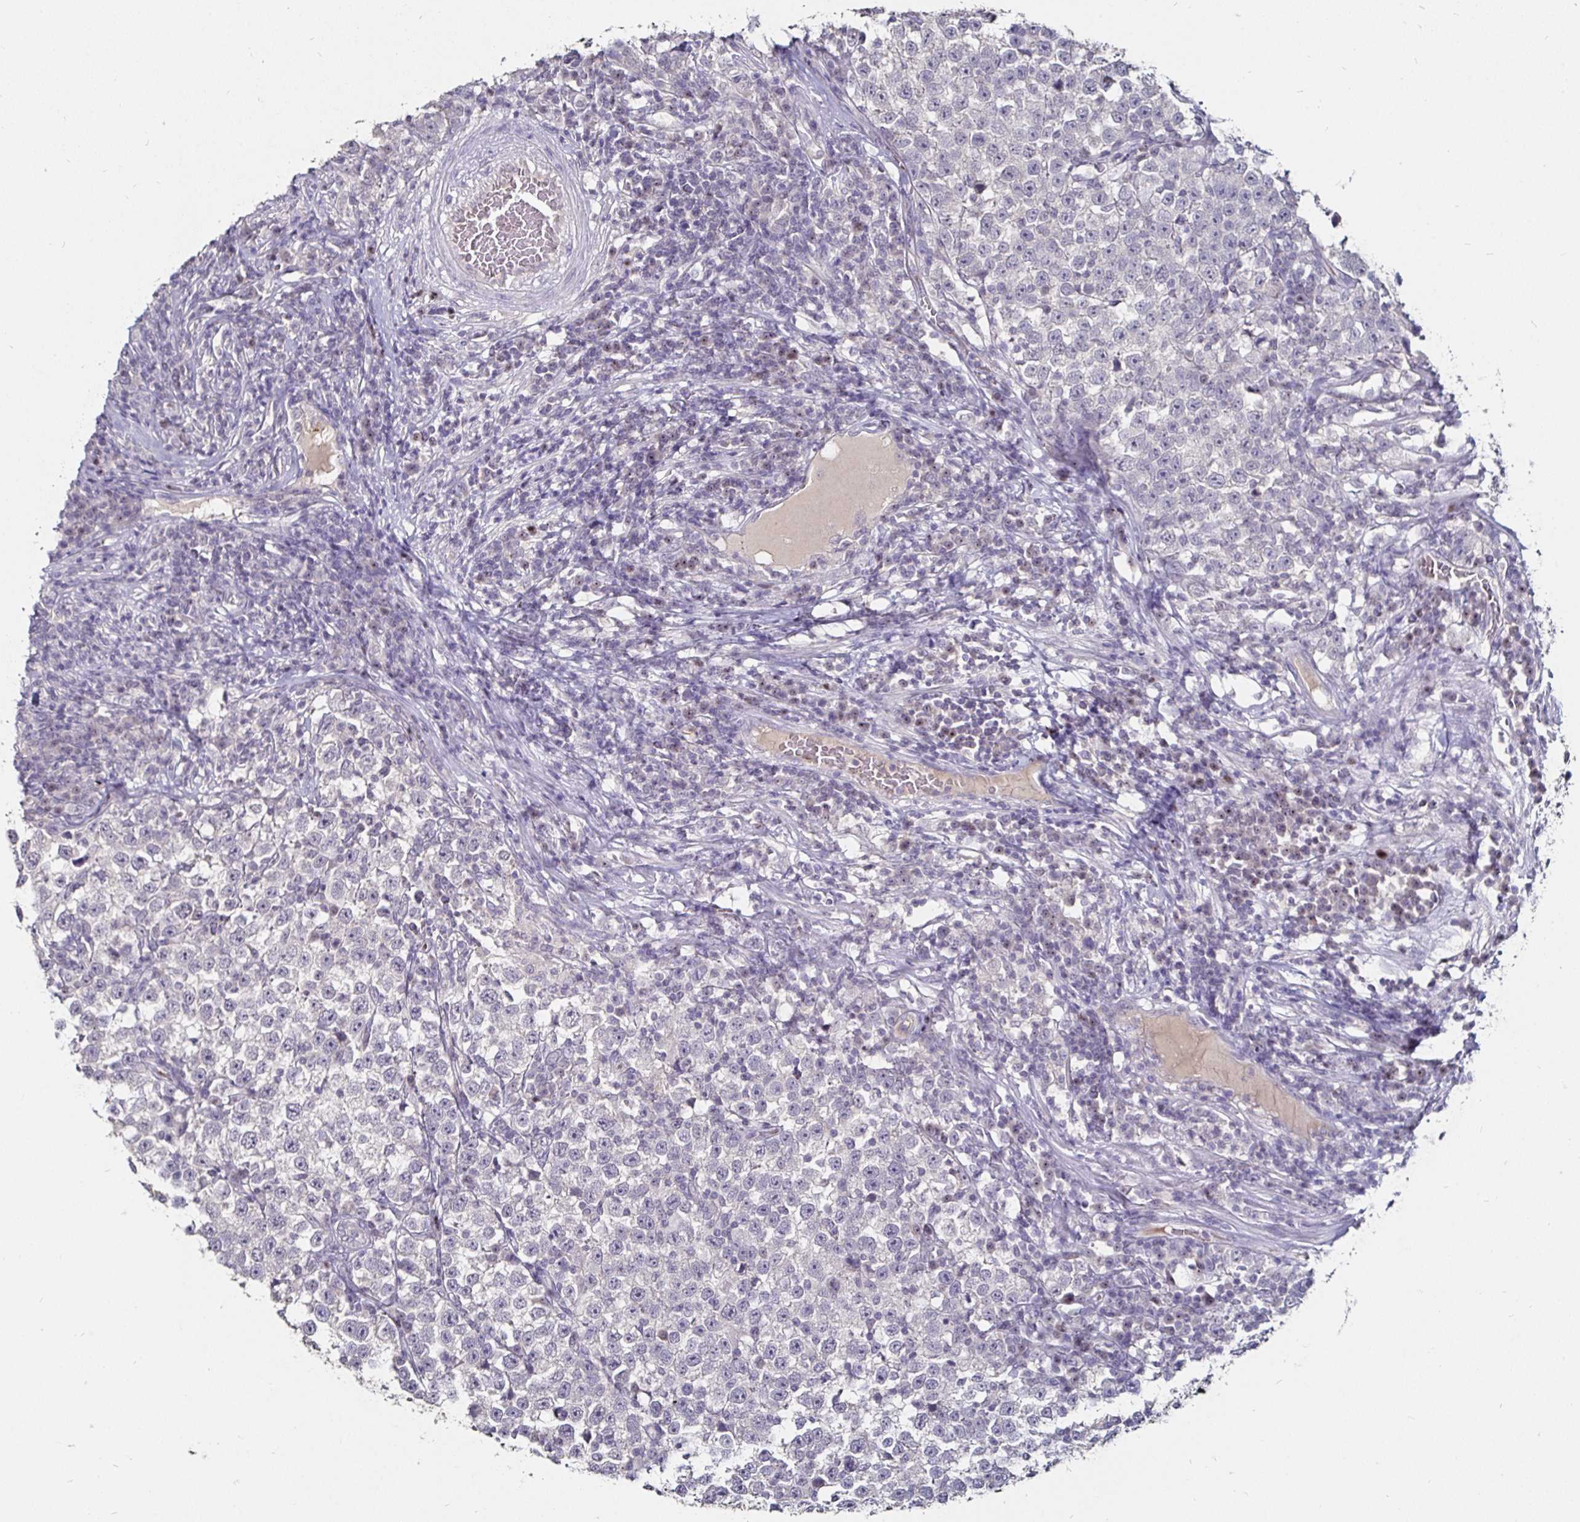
{"staining": {"intensity": "negative", "quantity": "none", "location": "none"}, "tissue": "testis cancer", "cell_type": "Tumor cells", "image_type": "cancer", "snomed": [{"axis": "morphology", "description": "Seminoma, NOS"}, {"axis": "topography", "description": "Testis"}], "caption": "Human testis cancer stained for a protein using IHC shows no expression in tumor cells.", "gene": "FAIM2", "patient": {"sex": "male", "age": 43}}